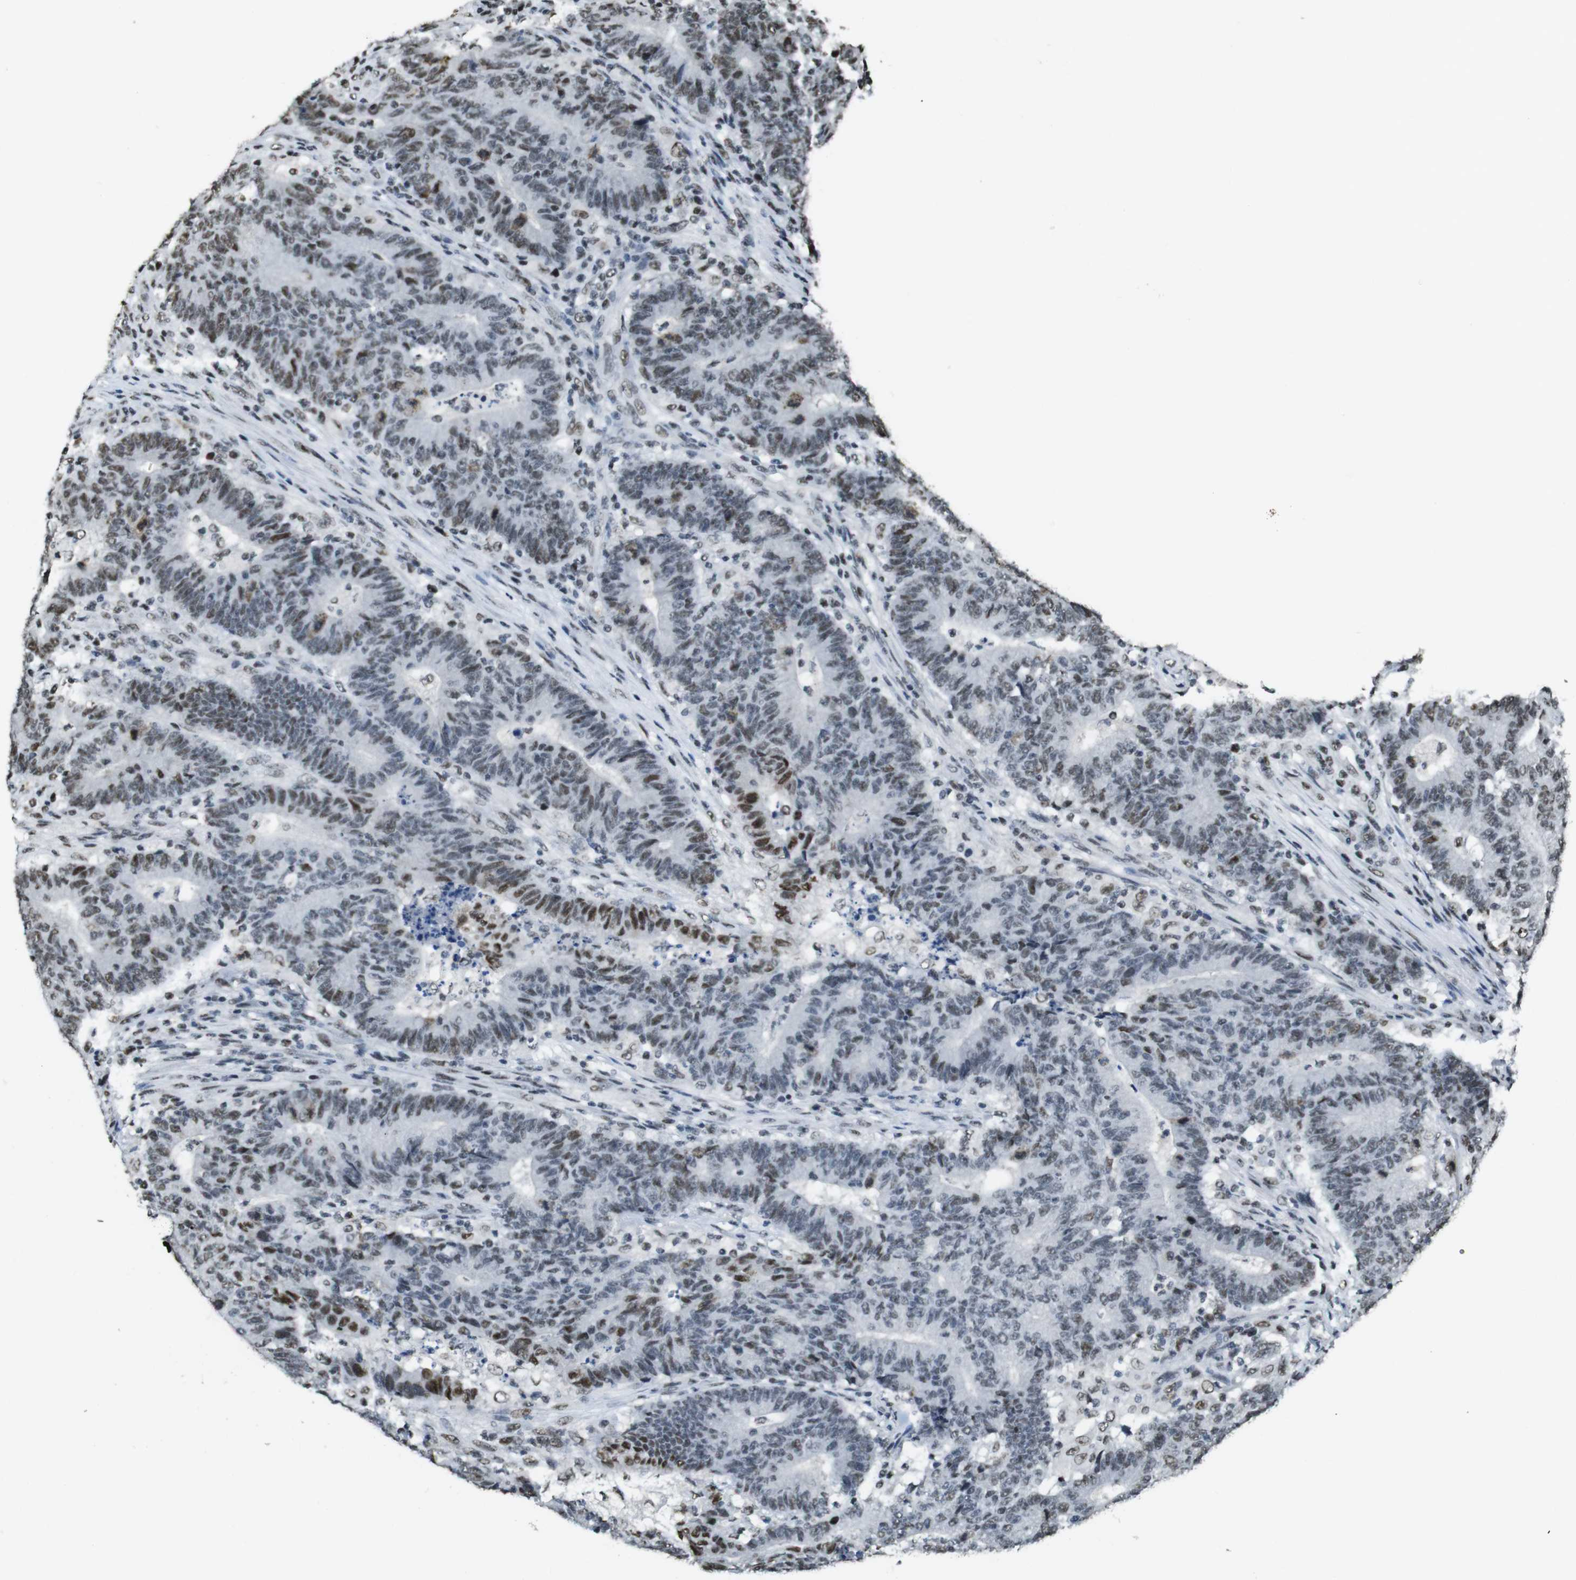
{"staining": {"intensity": "moderate", "quantity": "<25%", "location": "nuclear"}, "tissue": "colorectal cancer", "cell_type": "Tumor cells", "image_type": "cancer", "snomed": [{"axis": "morphology", "description": "Normal tissue, NOS"}, {"axis": "morphology", "description": "Adenocarcinoma, NOS"}, {"axis": "topography", "description": "Colon"}], "caption": "Immunohistochemical staining of human colorectal cancer (adenocarcinoma) displays low levels of moderate nuclear protein staining in about <25% of tumor cells.", "gene": "CSNK2B", "patient": {"sex": "female", "age": 75}}